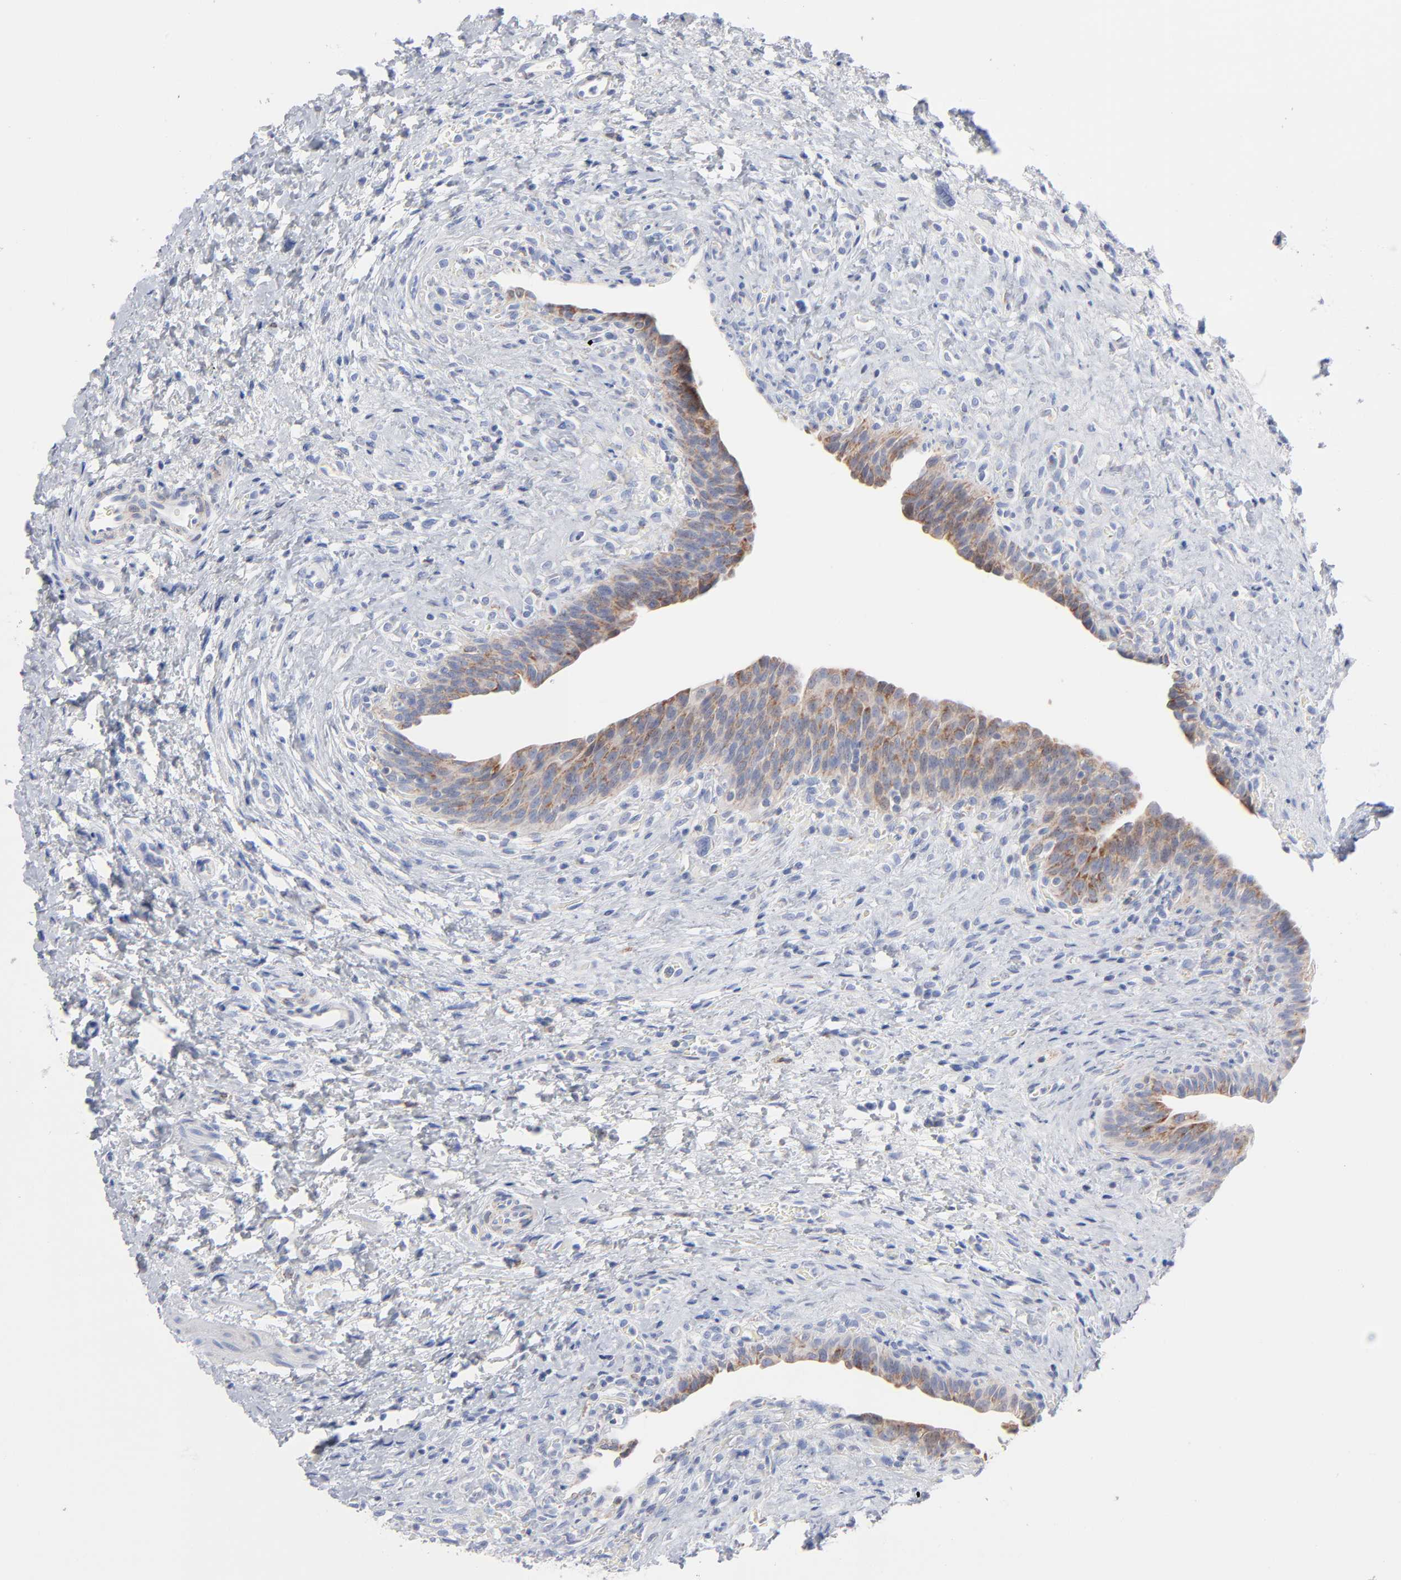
{"staining": {"intensity": "weak", "quantity": ">75%", "location": "cytoplasmic/membranous"}, "tissue": "urinary bladder", "cell_type": "Urothelial cells", "image_type": "normal", "snomed": [{"axis": "morphology", "description": "Normal tissue, NOS"}, {"axis": "morphology", "description": "Dysplasia, NOS"}, {"axis": "topography", "description": "Urinary bladder"}], "caption": "Unremarkable urinary bladder shows weak cytoplasmic/membranous staining in approximately >75% of urothelial cells, visualized by immunohistochemistry.", "gene": "CHCHD10", "patient": {"sex": "male", "age": 35}}